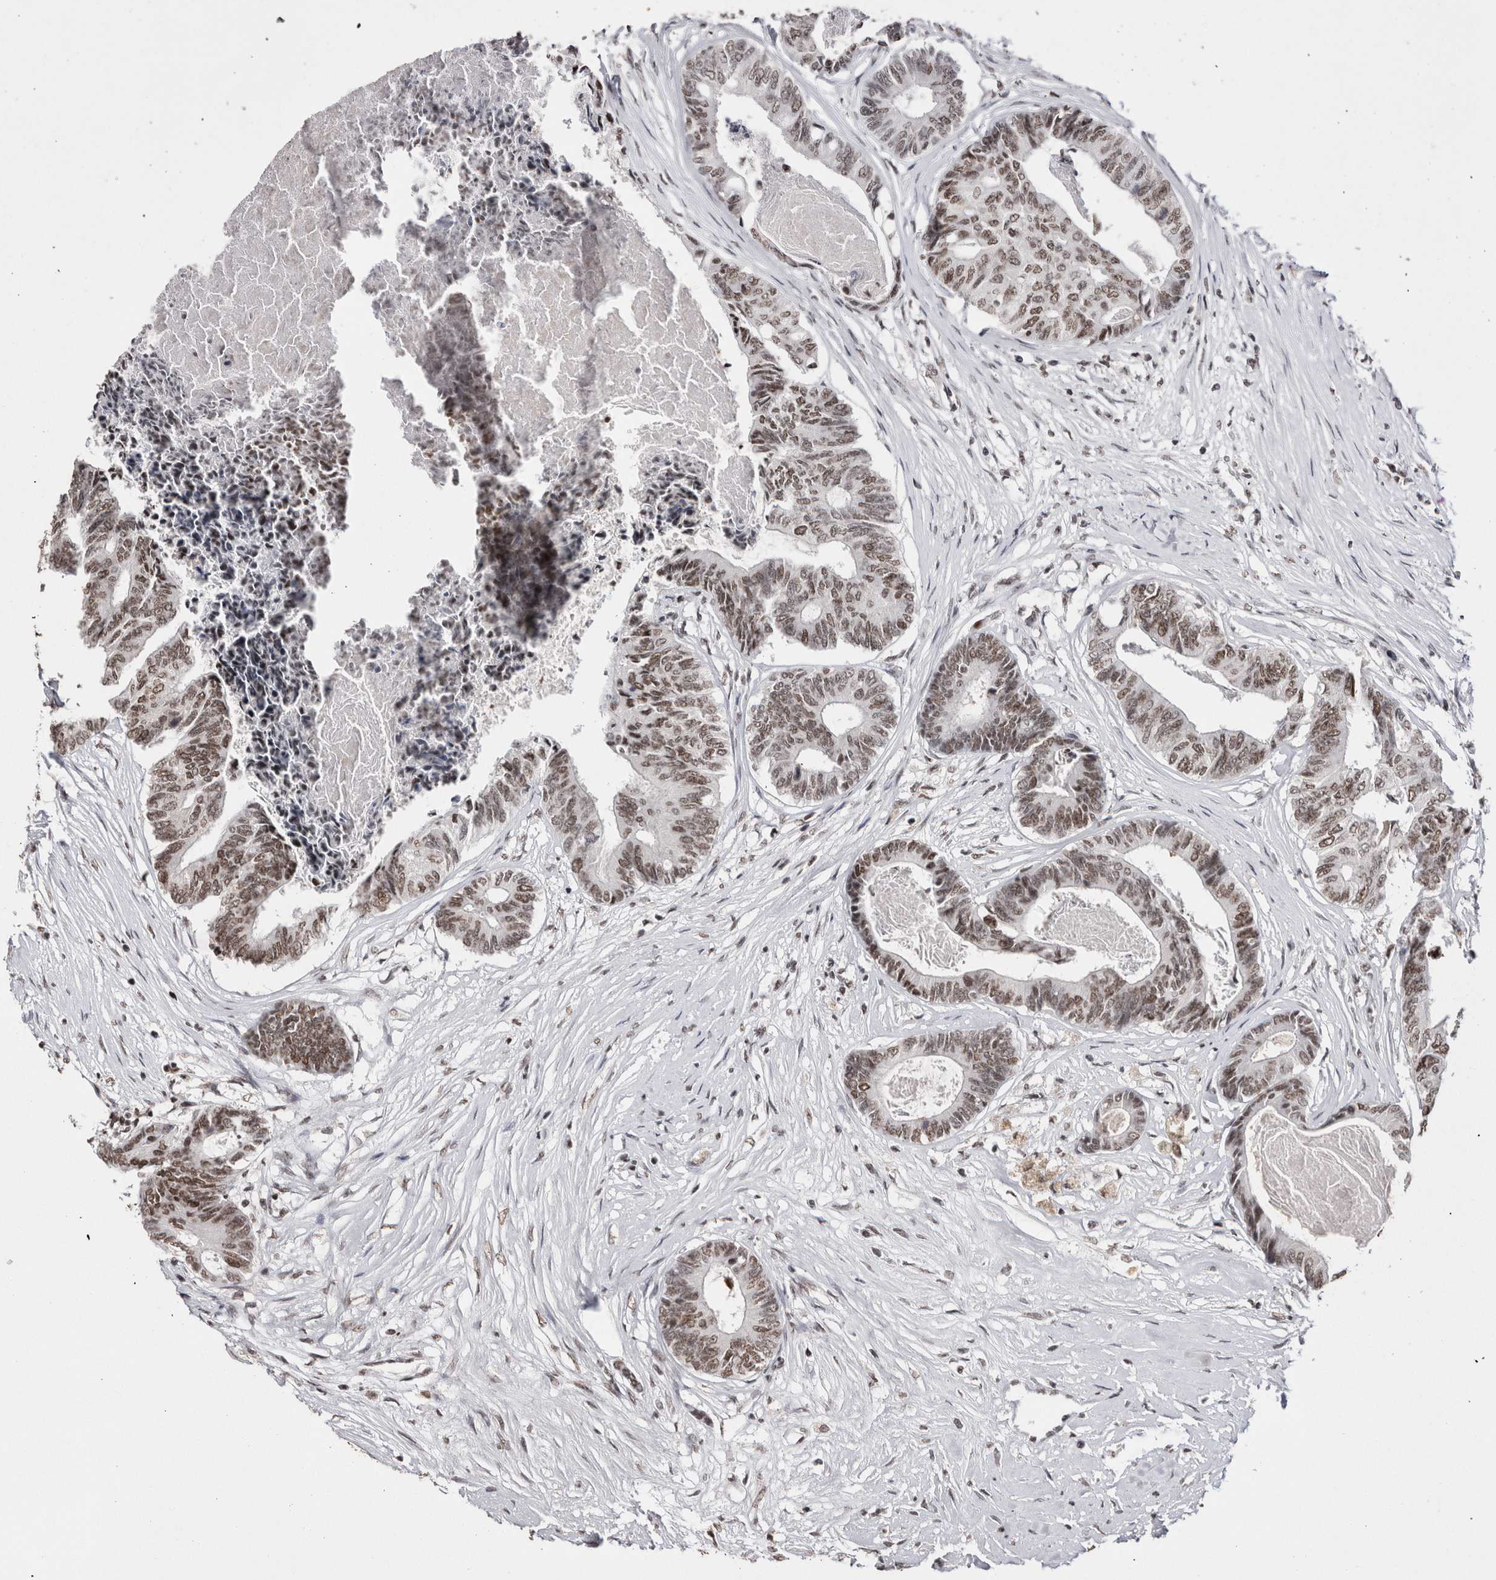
{"staining": {"intensity": "moderate", "quantity": ">75%", "location": "nuclear"}, "tissue": "colorectal cancer", "cell_type": "Tumor cells", "image_type": "cancer", "snomed": [{"axis": "morphology", "description": "Adenocarcinoma, NOS"}, {"axis": "topography", "description": "Rectum"}], "caption": "This is an image of immunohistochemistry staining of colorectal cancer, which shows moderate staining in the nuclear of tumor cells.", "gene": "SMC1A", "patient": {"sex": "male", "age": 63}}